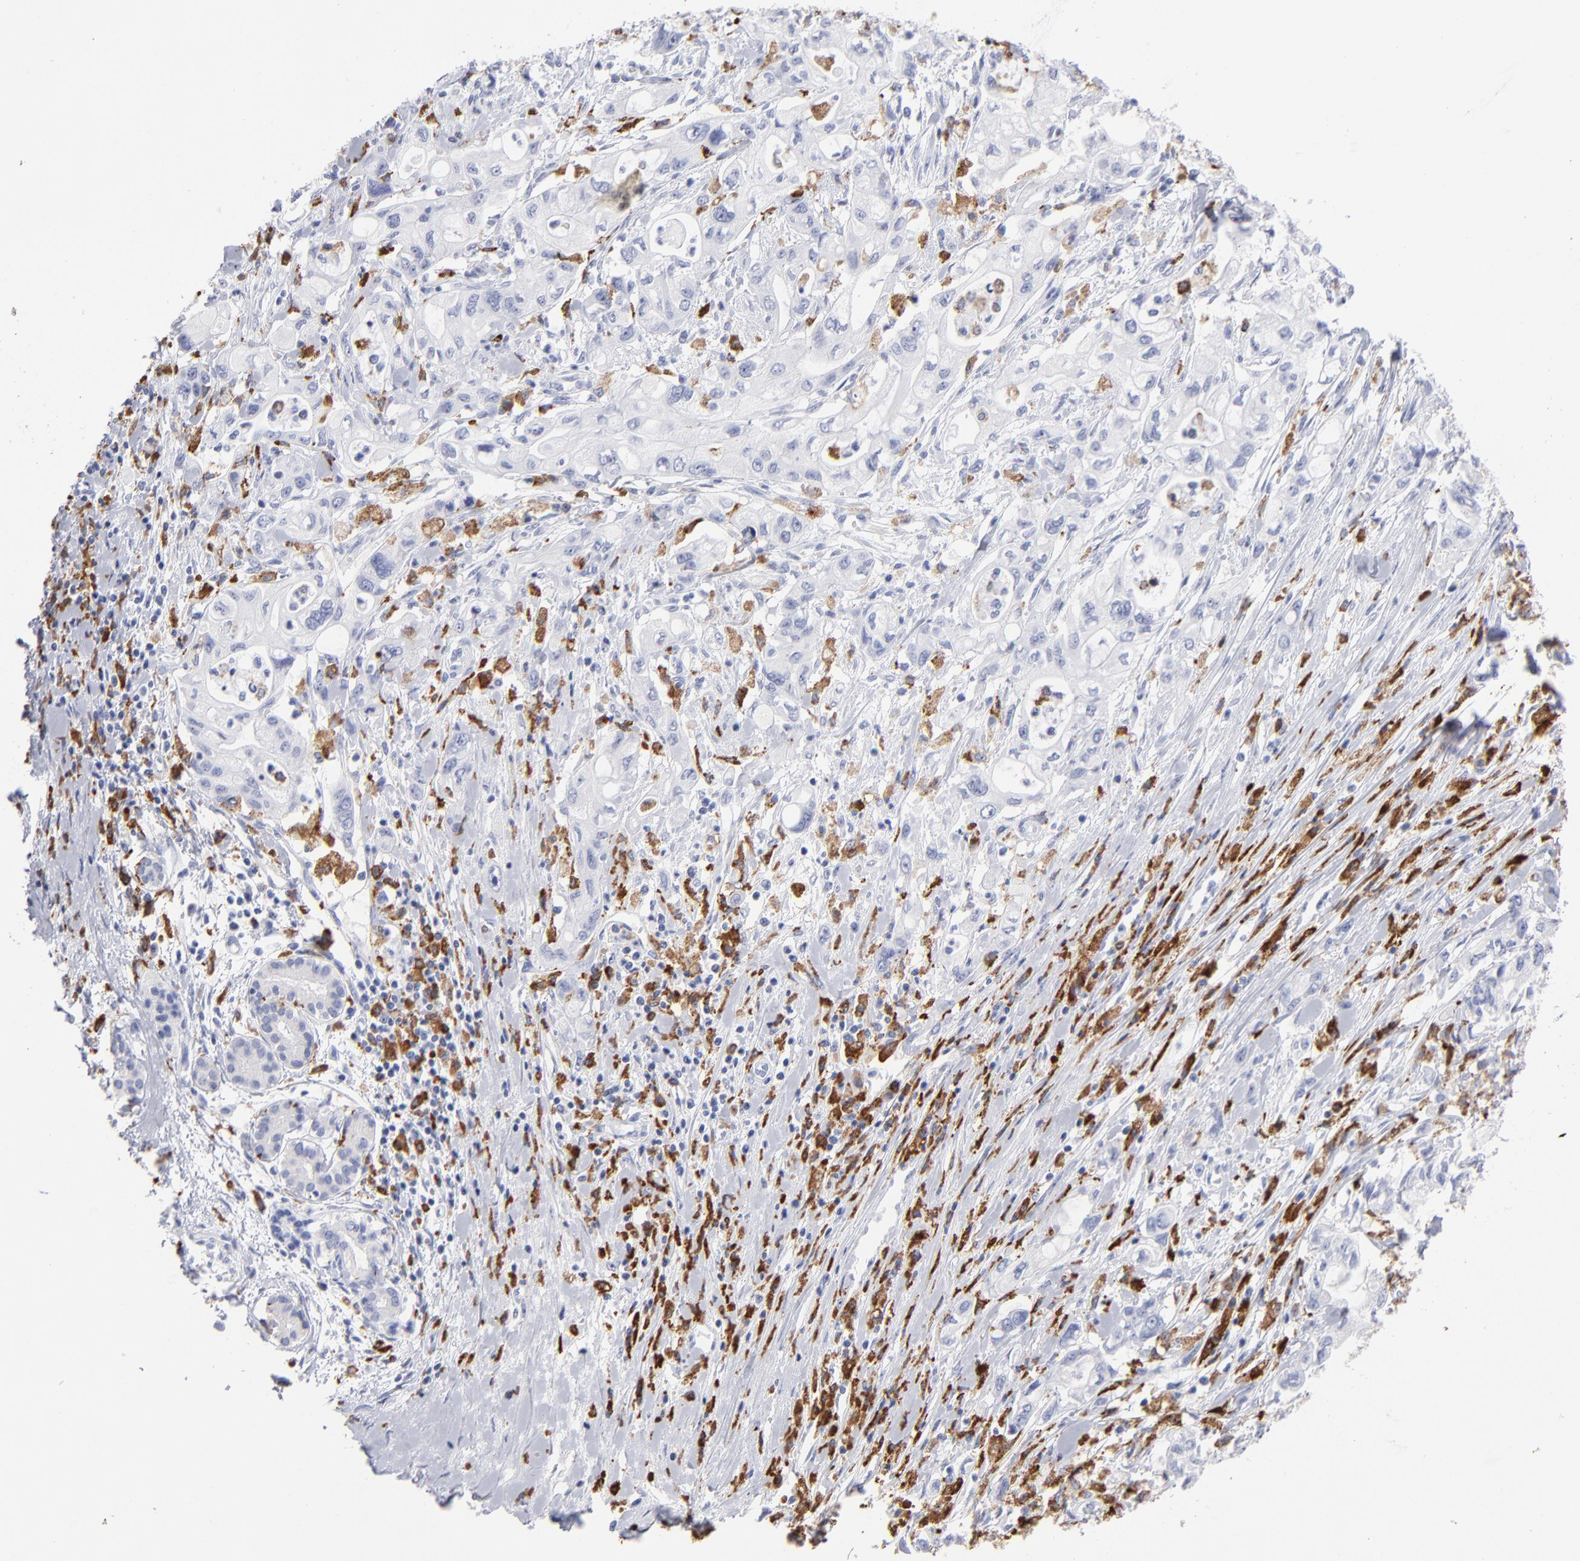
{"staining": {"intensity": "negative", "quantity": "none", "location": "none"}, "tissue": "pancreatic cancer", "cell_type": "Tumor cells", "image_type": "cancer", "snomed": [{"axis": "morphology", "description": "Adenocarcinoma, NOS"}, {"axis": "topography", "description": "Pancreas"}], "caption": "Immunohistochemical staining of adenocarcinoma (pancreatic) shows no significant expression in tumor cells.", "gene": "CD180", "patient": {"sex": "male", "age": 79}}